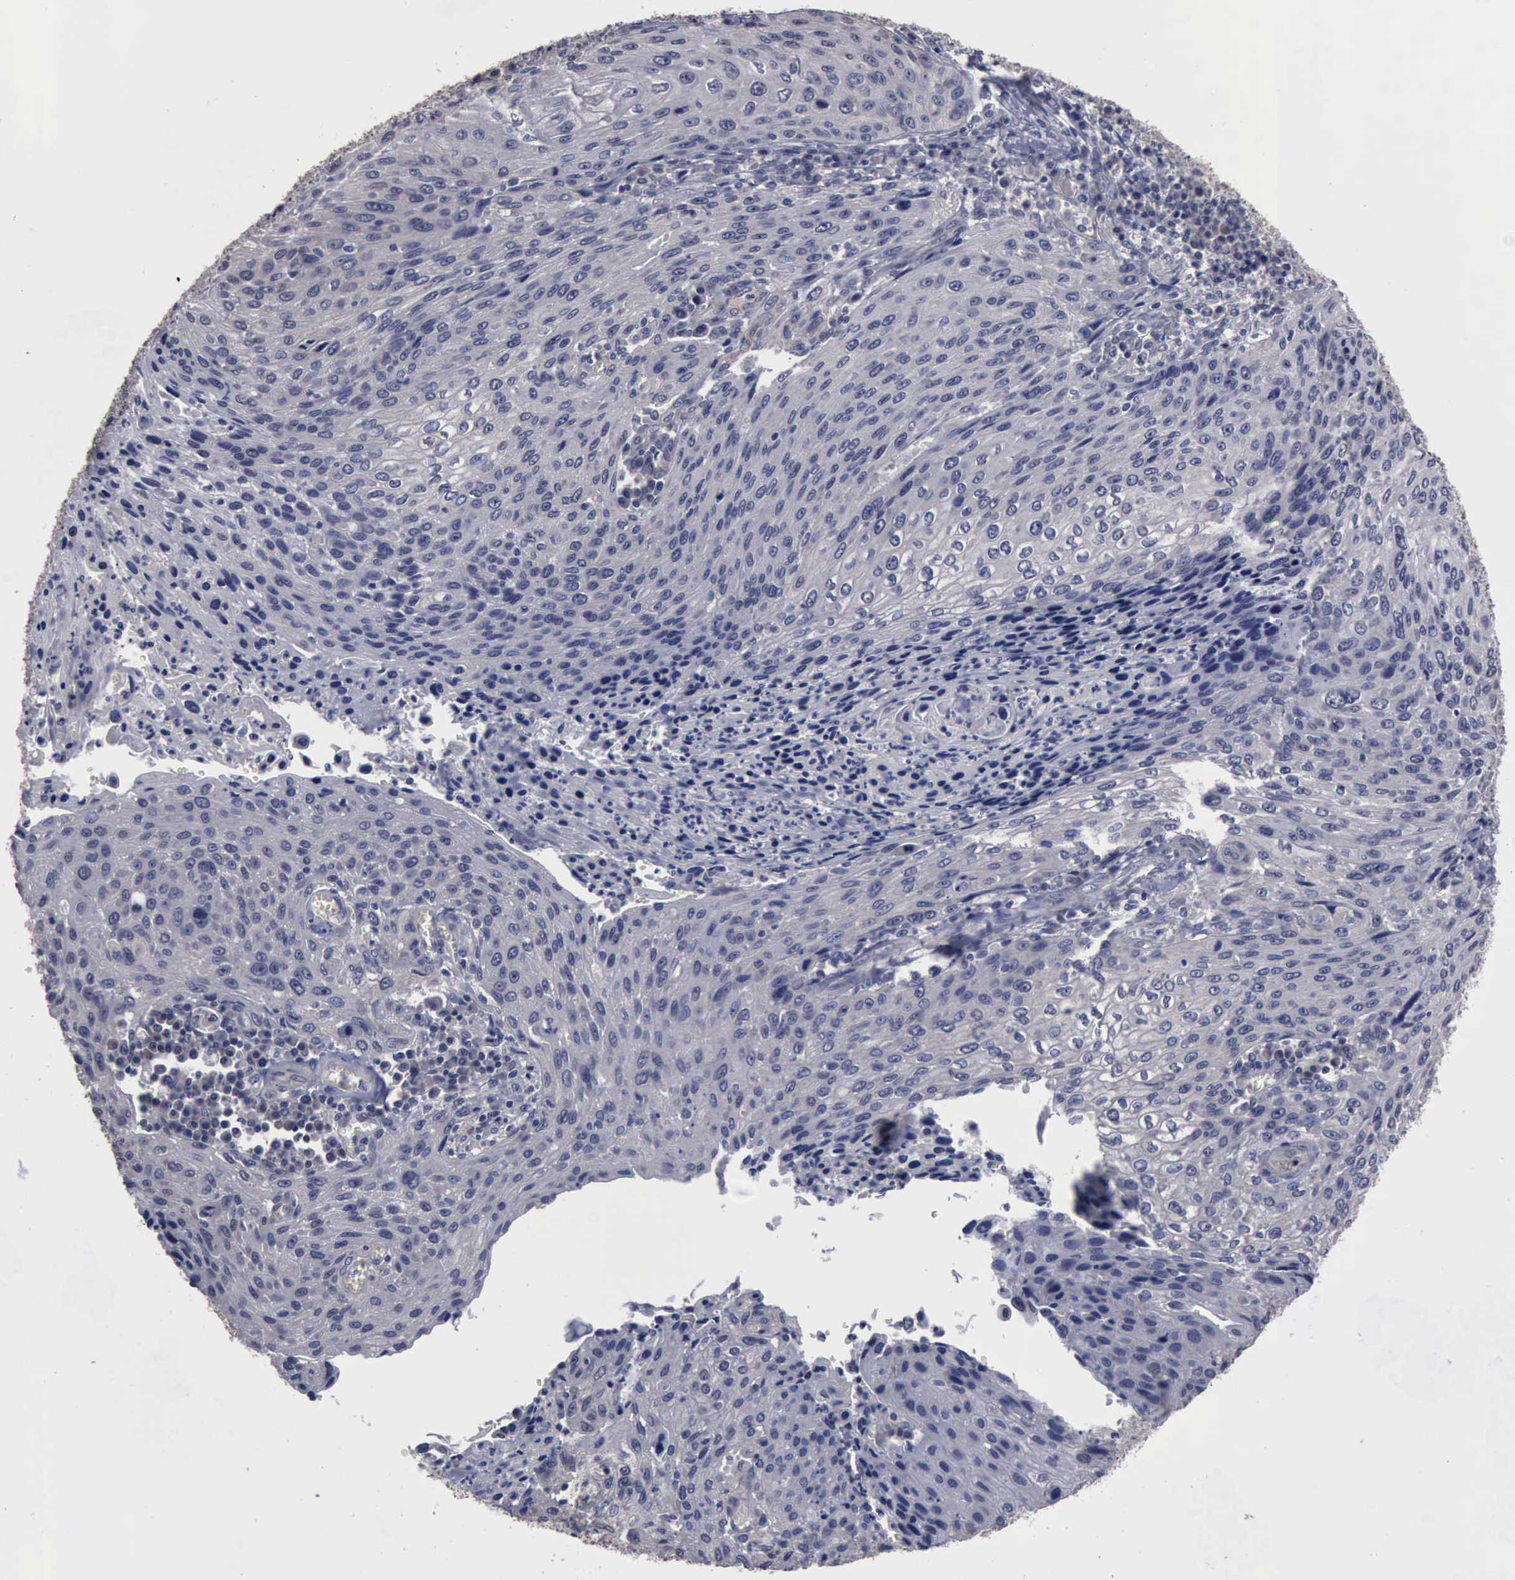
{"staining": {"intensity": "negative", "quantity": "none", "location": "none"}, "tissue": "cervical cancer", "cell_type": "Tumor cells", "image_type": "cancer", "snomed": [{"axis": "morphology", "description": "Squamous cell carcinoma, NOS"}, {"axis": "topography", "description": "Cervix"}], "caption": "DAB immunohistochemical staining of cervical cancer (squamous cell carcinoma) displays no significant staining in tumor cells.", "gene": "CRKL", "patient": {"sex": "female", "age": 32}}